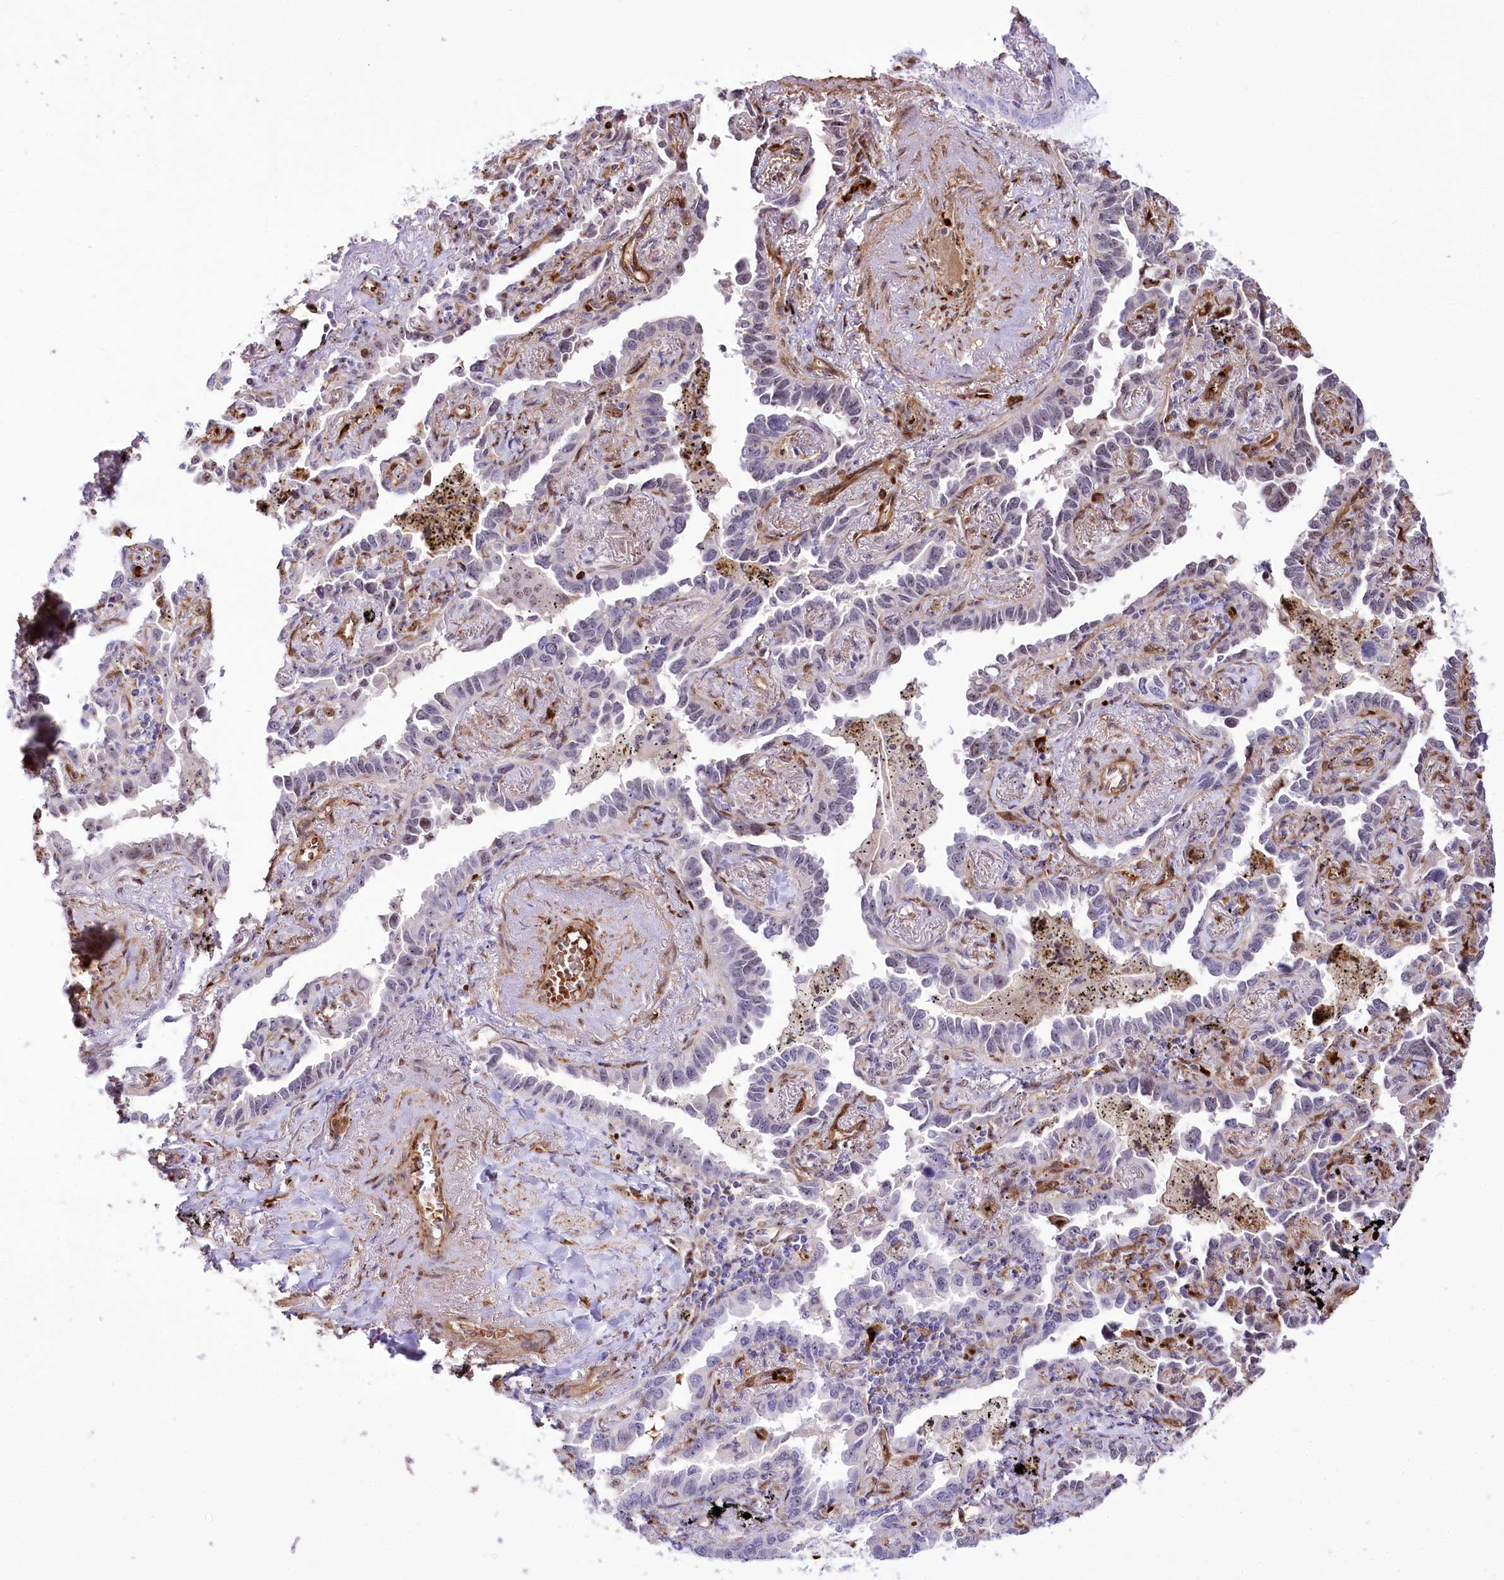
{"staining": {"intensity": "weak", "quantity": "<25%", "location": "nuclear"}, "tissue": "lung cancer", "cell_type": "Tumor cells", "image_type": "cancer", "snomed": [{"axis": "morphology", "description": "Adenocarcinoma, NOS"}, {"axis": "topography", "description": "Lung"}], "caption": "DAB (3,3'-diaminobenzidine) immunohistochemical staining of human lung cancer exhibits no significant positivity in tumor cells. The staining was performed using DAB (3,3'-diaminobenzidine) to visualize the protein expression in brown, while the nuclei were stained in blue with hematoxylin (Magnification: 20x).", "gene": "PTMS", "patient": {"sex": "male", "age": 67}}